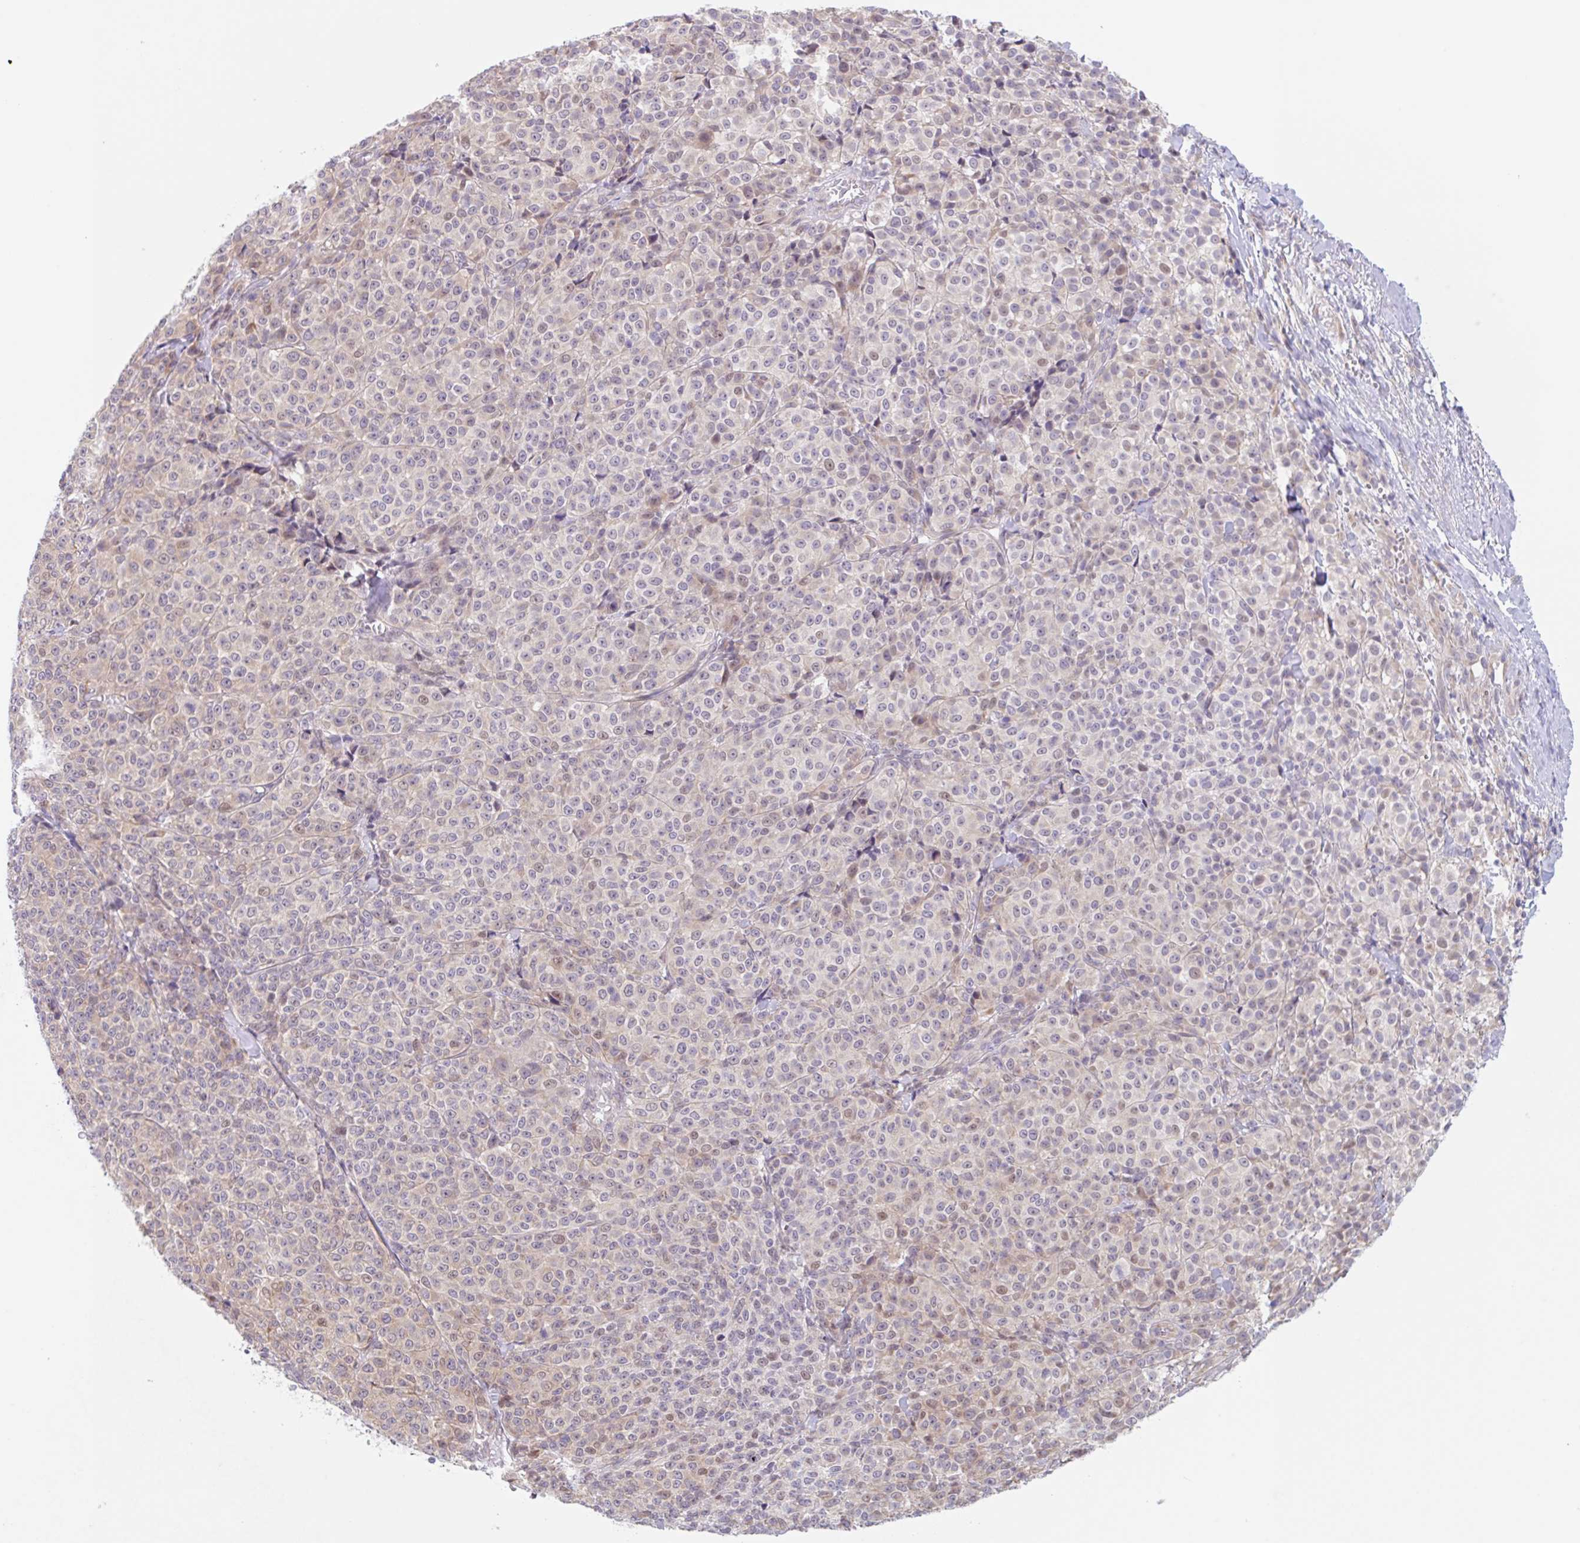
{"staining": {"intensity": "negative", "quantity": "none", "location": "none"}, "tissue": "melanoma", "cell_type": "Tumor cells", "image_type": "cancer", "snomed": [{"axis": "morphology", "description": "Normal tissue, NOS"}, {"axis": "morphology", "description": "Malignant melanoma, NOS"}, {"axis": "topography", "description": "Skin"}], "caption": "Immunohistochemical staining of melanoma demonstrates no significant staining in tumor cells.", "gene": "TBPL2", "patient": {"sex": "female", "age": 34}}